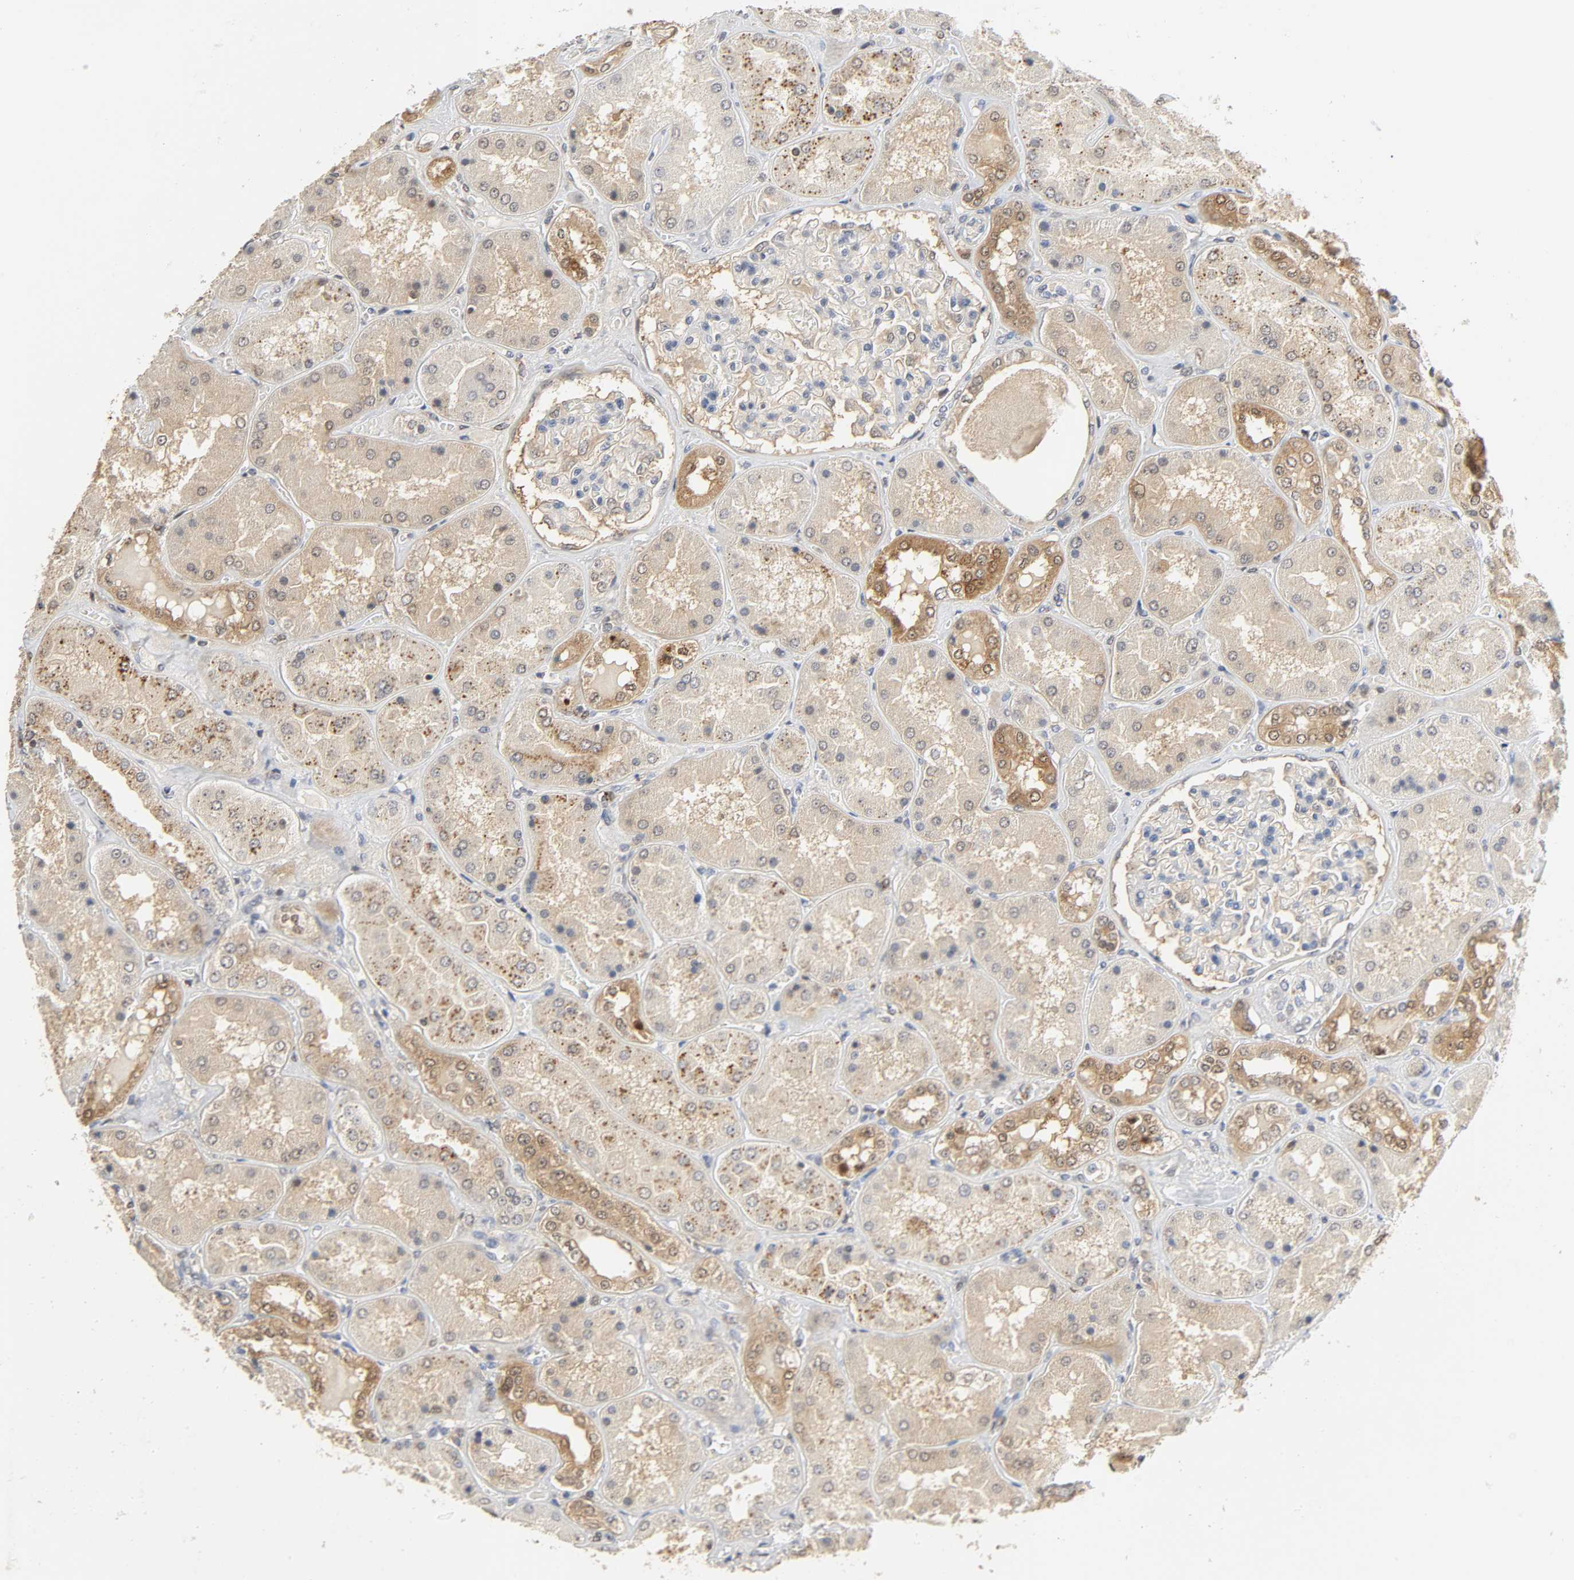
{"staining": {"intensity": "moderate", "quantity": "25%-75%", "location": "cytoplasmic/membranous"}, "tissue": "kidney", "cell_type": "Cells in glomeruli", "image_type": "normal", "snomed": [{"axis": "morphology", "description": "Normal tissue, NOS"}, {"axis": "topography", "description": "Kidney"}], "caption": "DAB (3,3'-diaminobenzidine) immunohistochemical staining of unremarkable kidney demonstrates moderate cytoplasmic/membranous protein positivity in about 25%-75% of cells in glomeruli. Immunohistochemistry stains the protein of interest in brown and the nuclei are stained blue.", "gene": "MIF", "patient": {"sex": "female", "age": 56}}